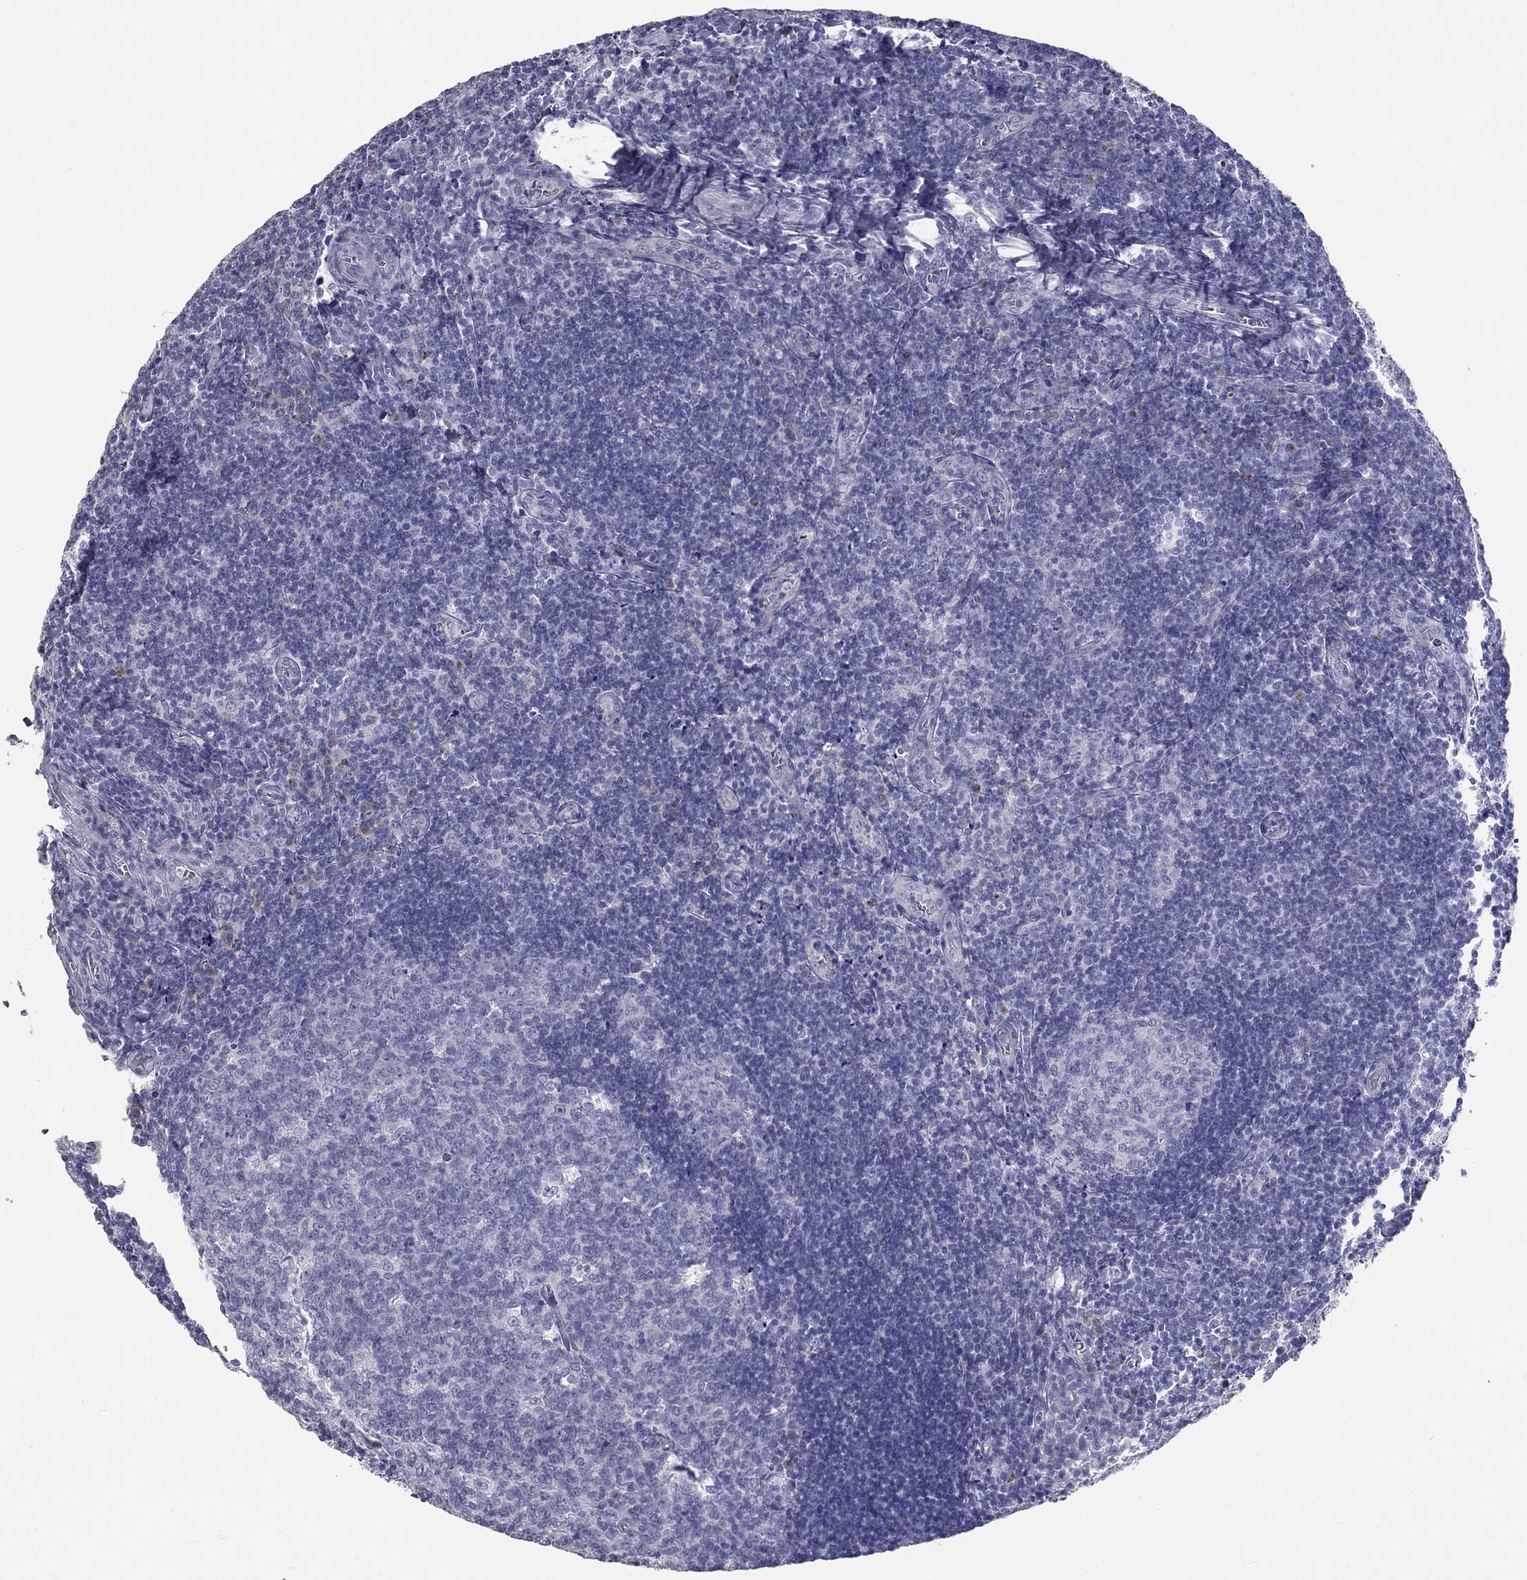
{"staining": {"intensity": "negative", "quantity": "none", "location": "none"}, "tissue": "tonsil", "cell_type": "Germinal center cells", "image_type": "normal", "snomed": [{"axis": "morphology", "description": "Normal tissue, NOS"}, {"axis": "morphology", "description": "Inflammation, NOS"}, {"axis": "topography", "description": "Tonsil"}], "caption": "The immunohistochemistry (IHC) micrograph has no significant expression in germinal center cells of tonsil.", "gene": "TAC1", "patient": {"sex": "female", "age": 31}}